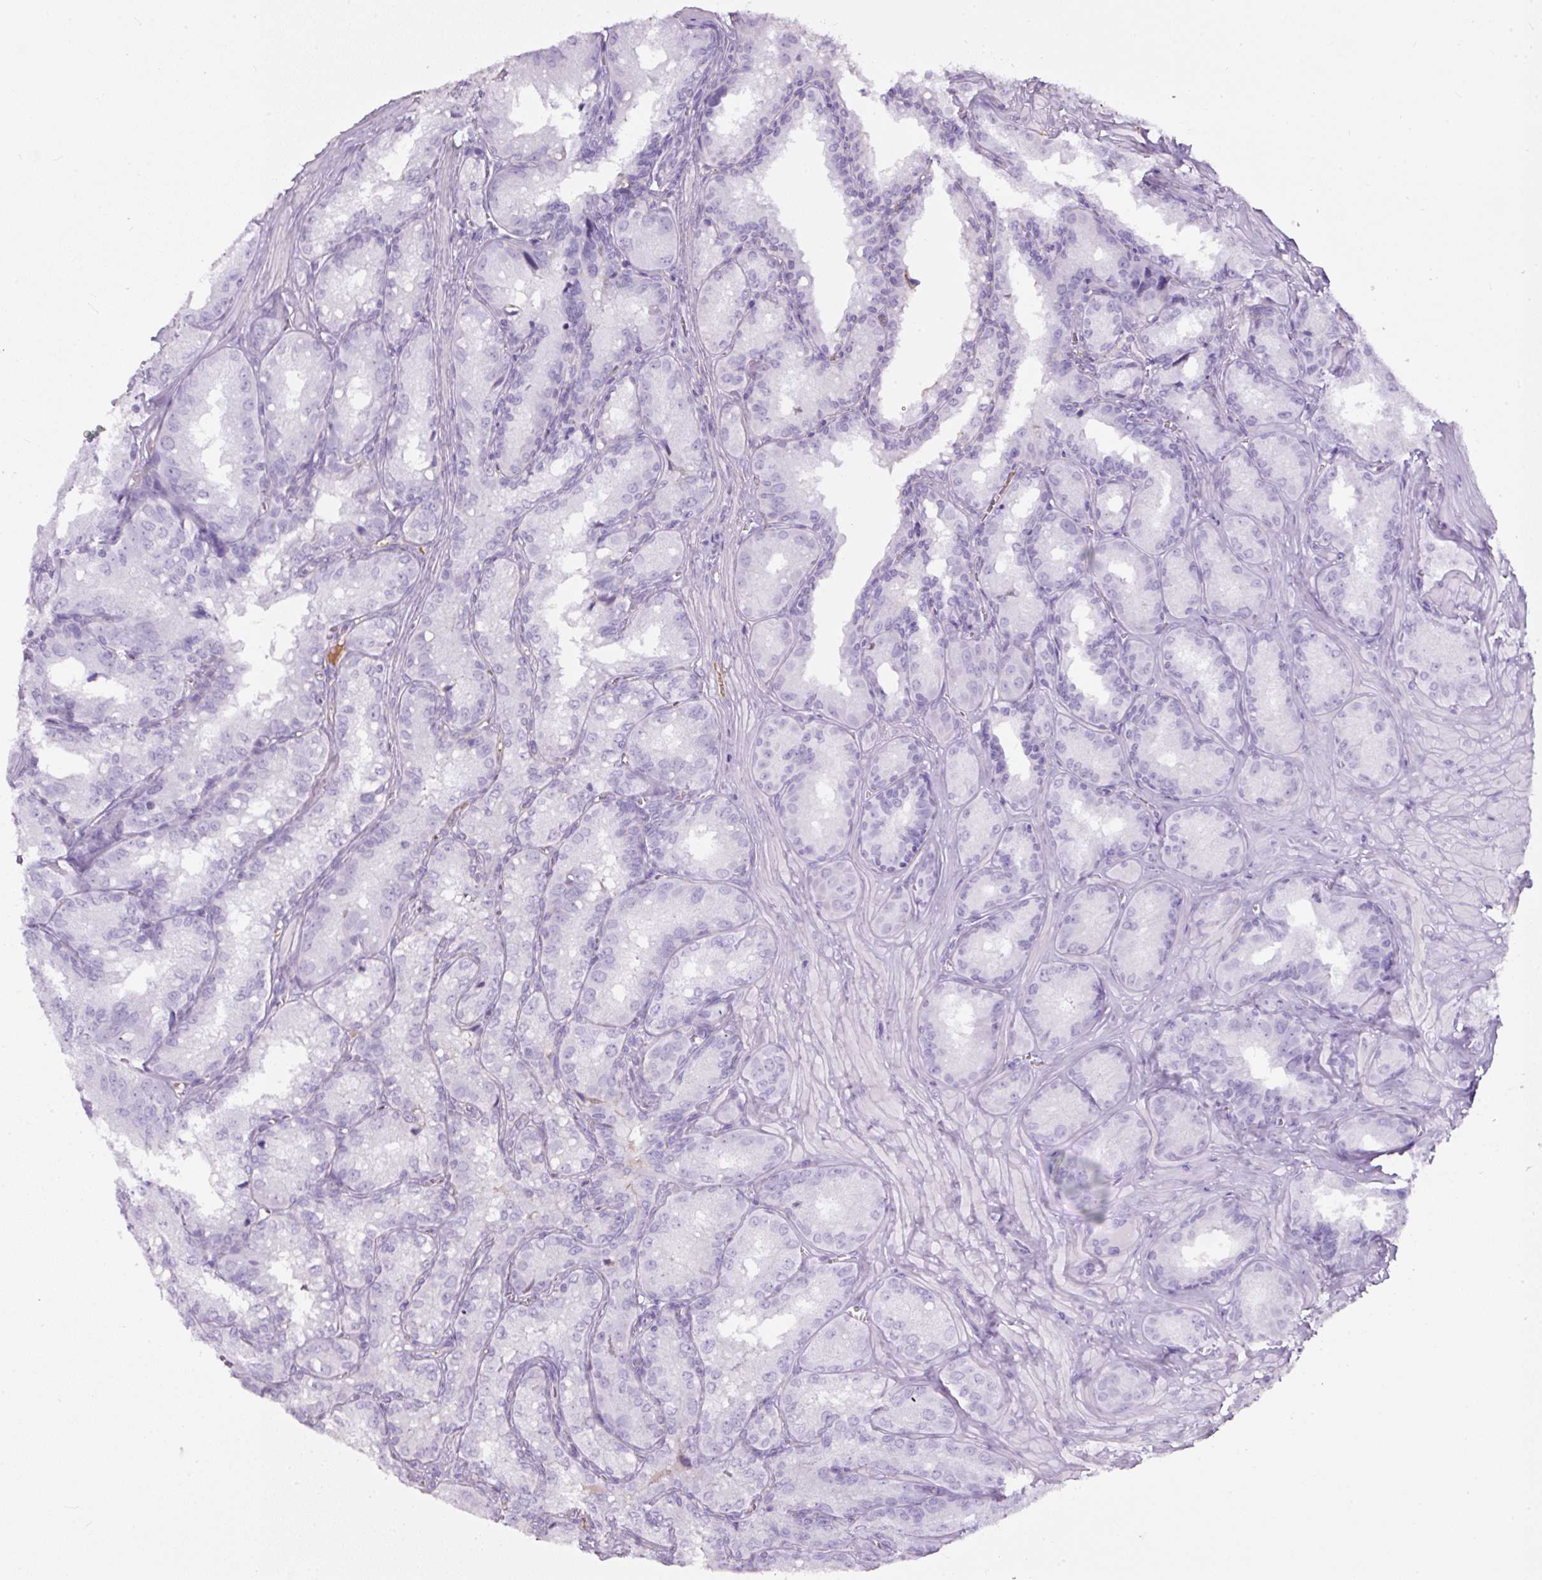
{"staining": {"intensity": "negative", "quantity": "none", "location": "none"}, "tissue": "seminal vesicle", "cell_type": "Glandular cells", "image_type": "normal", "snomed": [{"axis": "morphology", "description": "Normal tissue, NOS"}, {"axis": "topography", "description": "Seminal veicle"}], "caption": "The immunohistochemistry image has no significant positivity in glandular cells of seminal vesicle. (IHC, brightfield microscopy, high magnification).", "gene": "APOA1", "patient": {"sex": "male", "age": 47}}